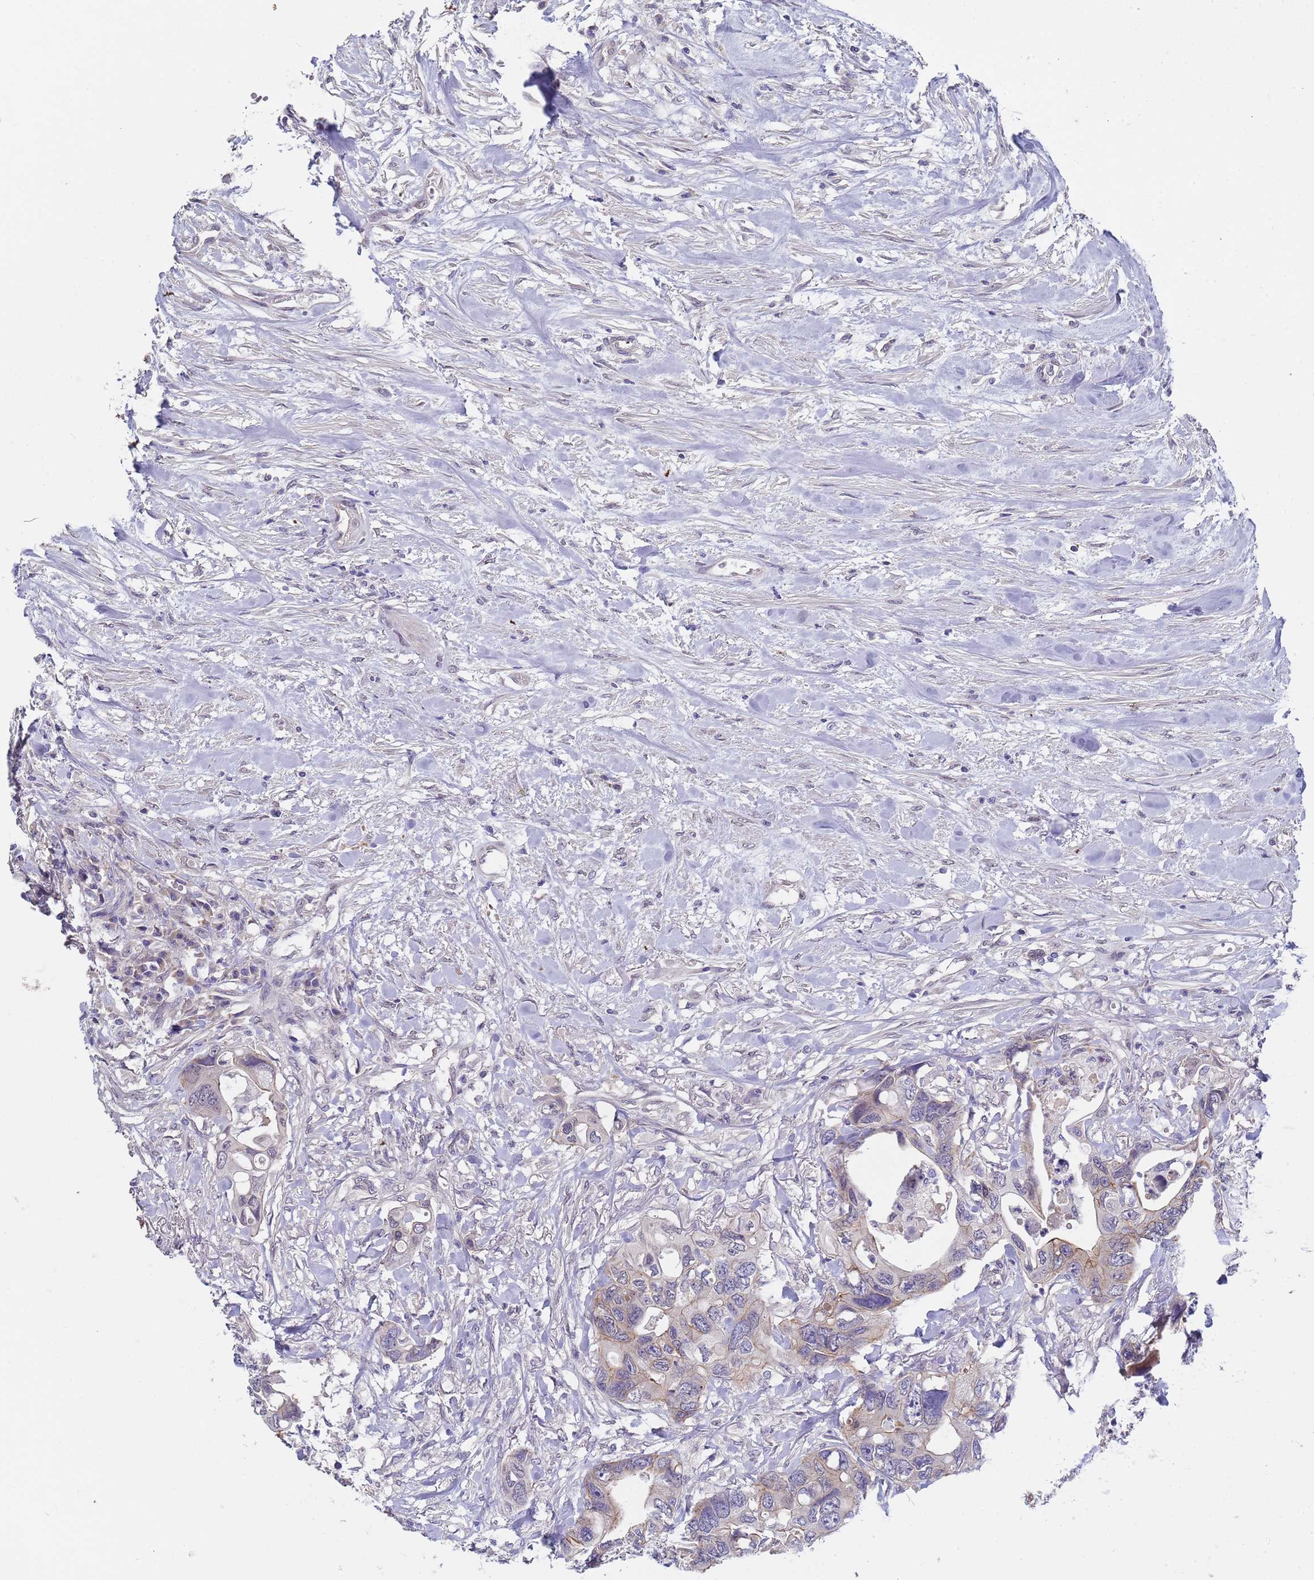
{"staining": {"intensity": "moderate", "quantity": "<25%", "location": "cytoplasmic/membranous"}, "tissue": "colorectal cancer", "cell_type": "Tumor cells", "image_type": "cancer", "snomed": [{"axis": "morphology", "description": "Adenocarcinoma, NOS"}, {"axis": "topography", "description": "Rectum"}], "caption": "Approximately <25% of tumor cells in human colorectal adenocarcinoma demonstrate moderate cytoplasmic/membranous protein staining as visualized by brown immunohistochemical staining.", "gene": "TRMT10A", "patient": {"sex": "male", "age": 57}}